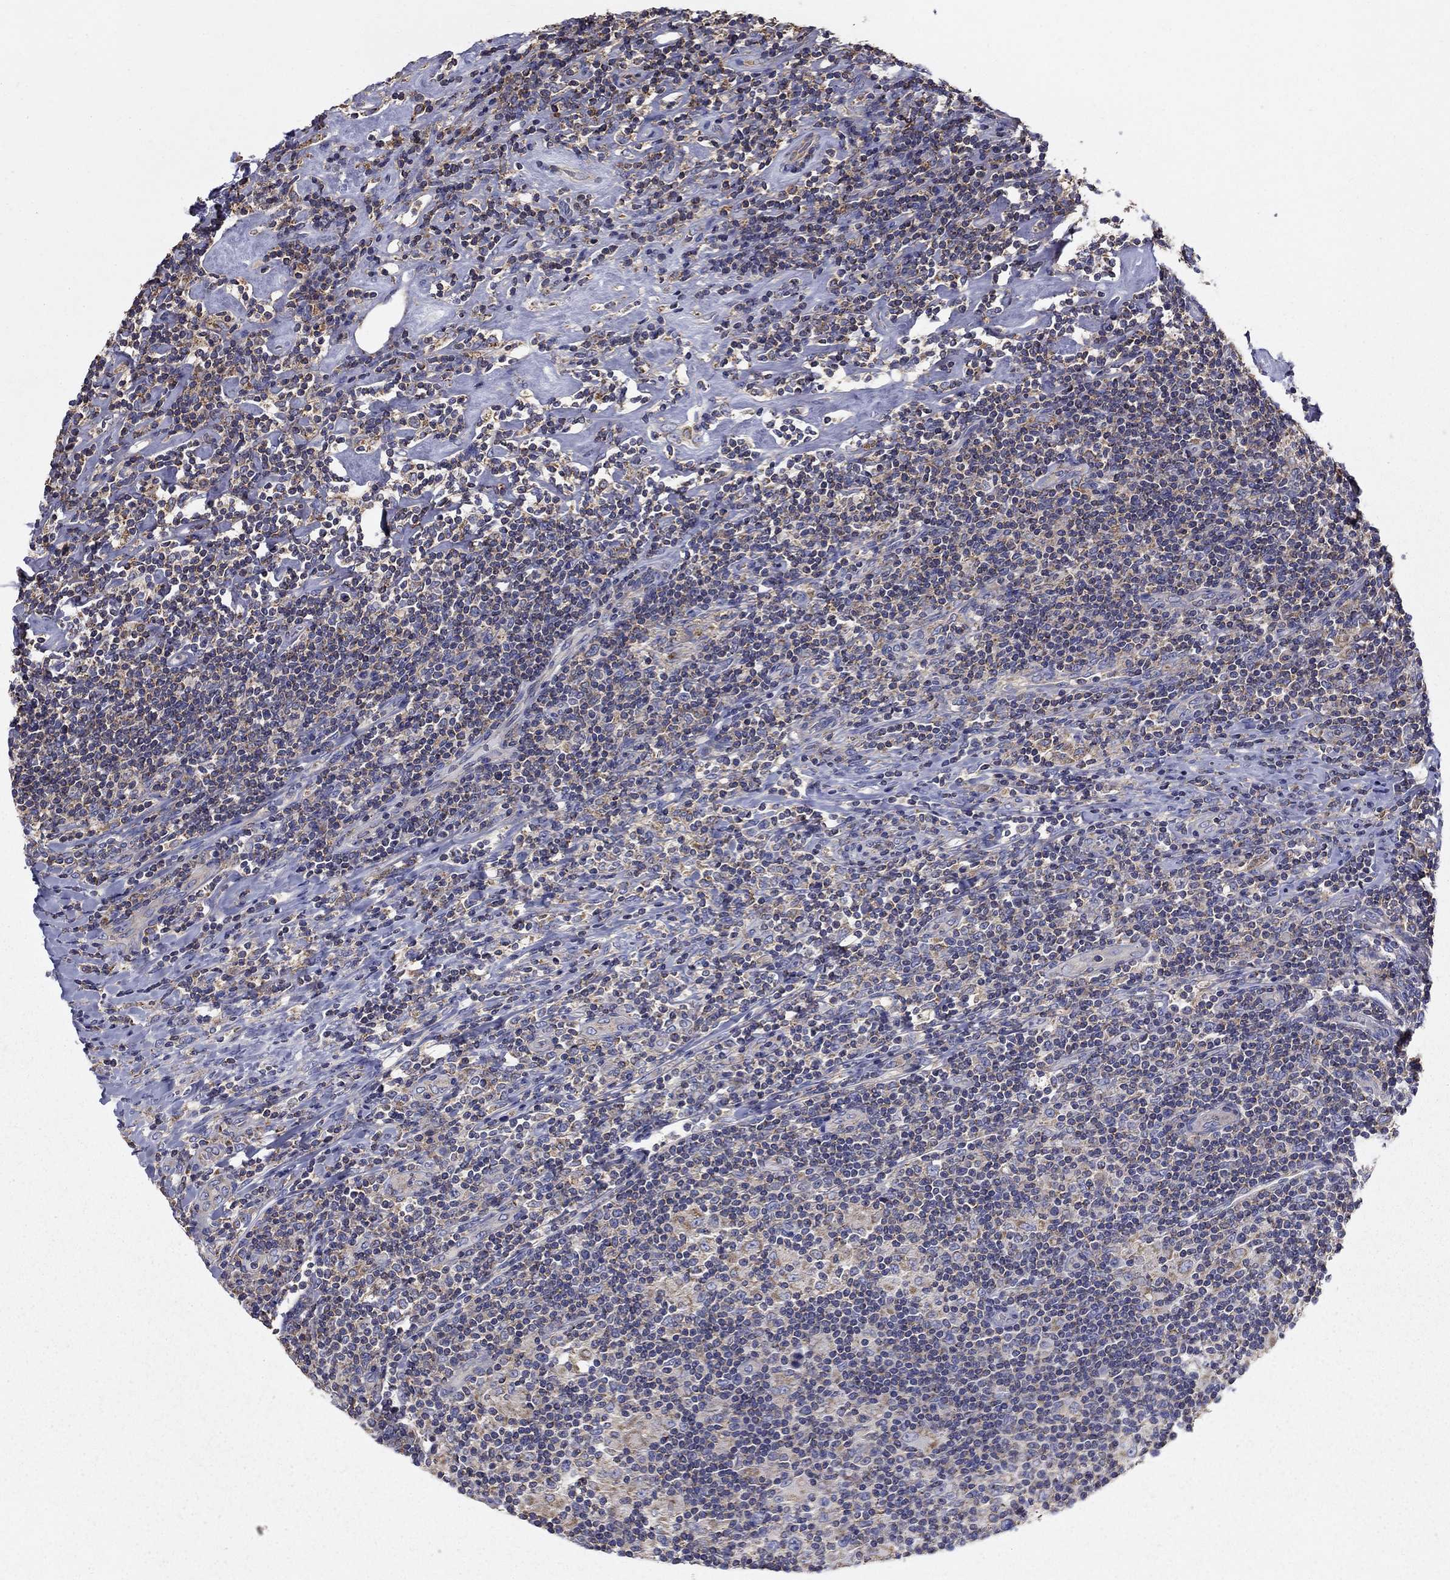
{"staining": {"intensity": "weak", "quantity": "<25%", "location": "cytoplasmic/membranous"}, "tissue": "lymphoma", "cell_type": "Tumor cells", "image_type": "cancer", "snomed": [{"axis": "morphology", "description": "Hodgkin's disease, NOS"}, {"axis": "topography", "description": "Lymph node"}], "caption": "This image is of lymphoma stained with IHC to label a protein in brown with the nuclei are counter-stained blue. There is no positivity in tumor cells.", "gene": "NME5", "patient": {"sex": "male", "age": 40}}